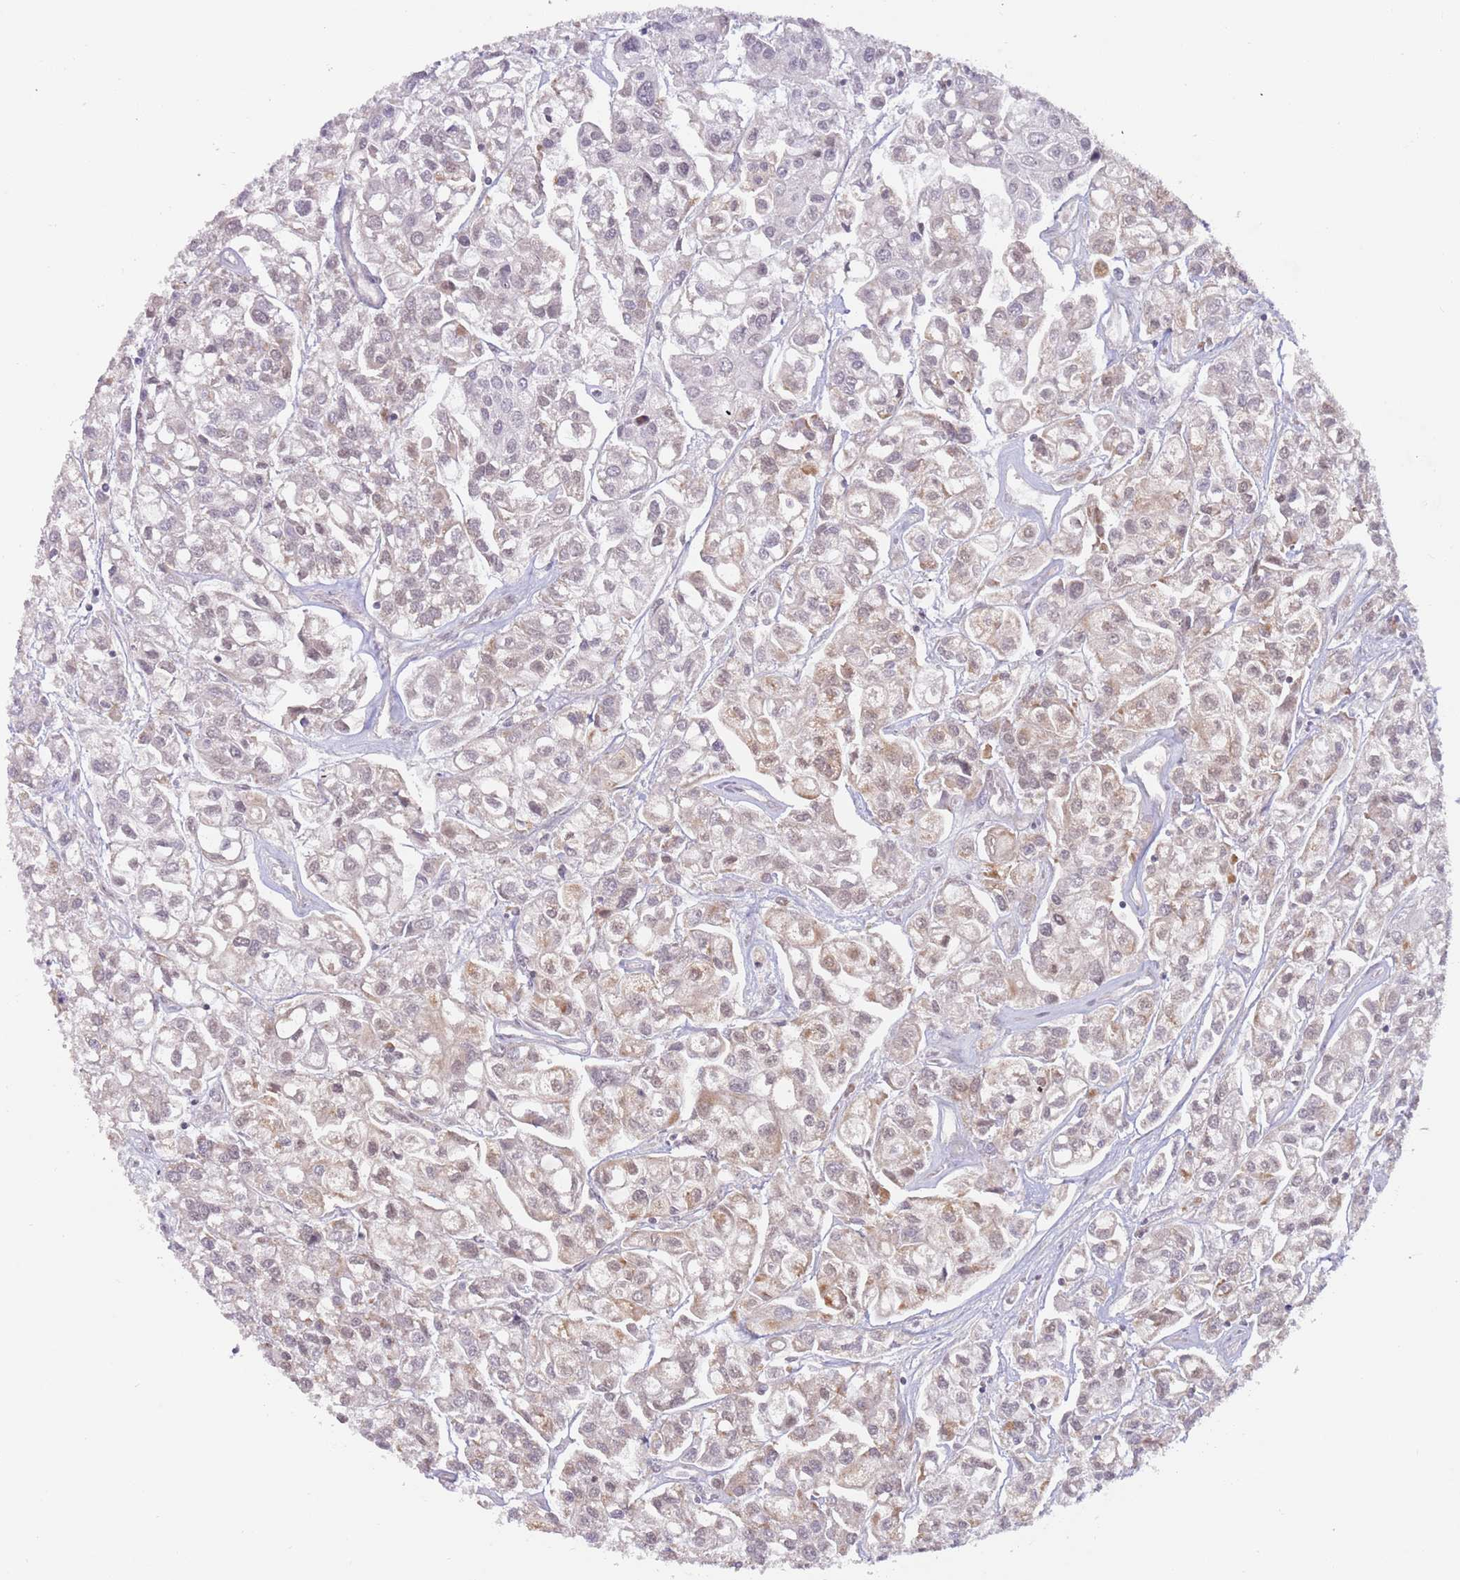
{"staining": {"intensity": "weak", "quantity": "<25%", "location": "cytoplasmic/membranous"}, "tissue": "urothelial cancer", "cell_type": "Tumor cells", "image_type": "cancer", "snomed": [{"axis": "morphology", "description": "Urothelial carcinoma, High grade"}, {"axis": "topography", "description": "Urinary bladder"}], "caption": "There is no significant staining in tumor cells of urothelial carcinoma (high-grade).", "gene": "TIMM13", "patient": {"sex": "male", "age": 67}}